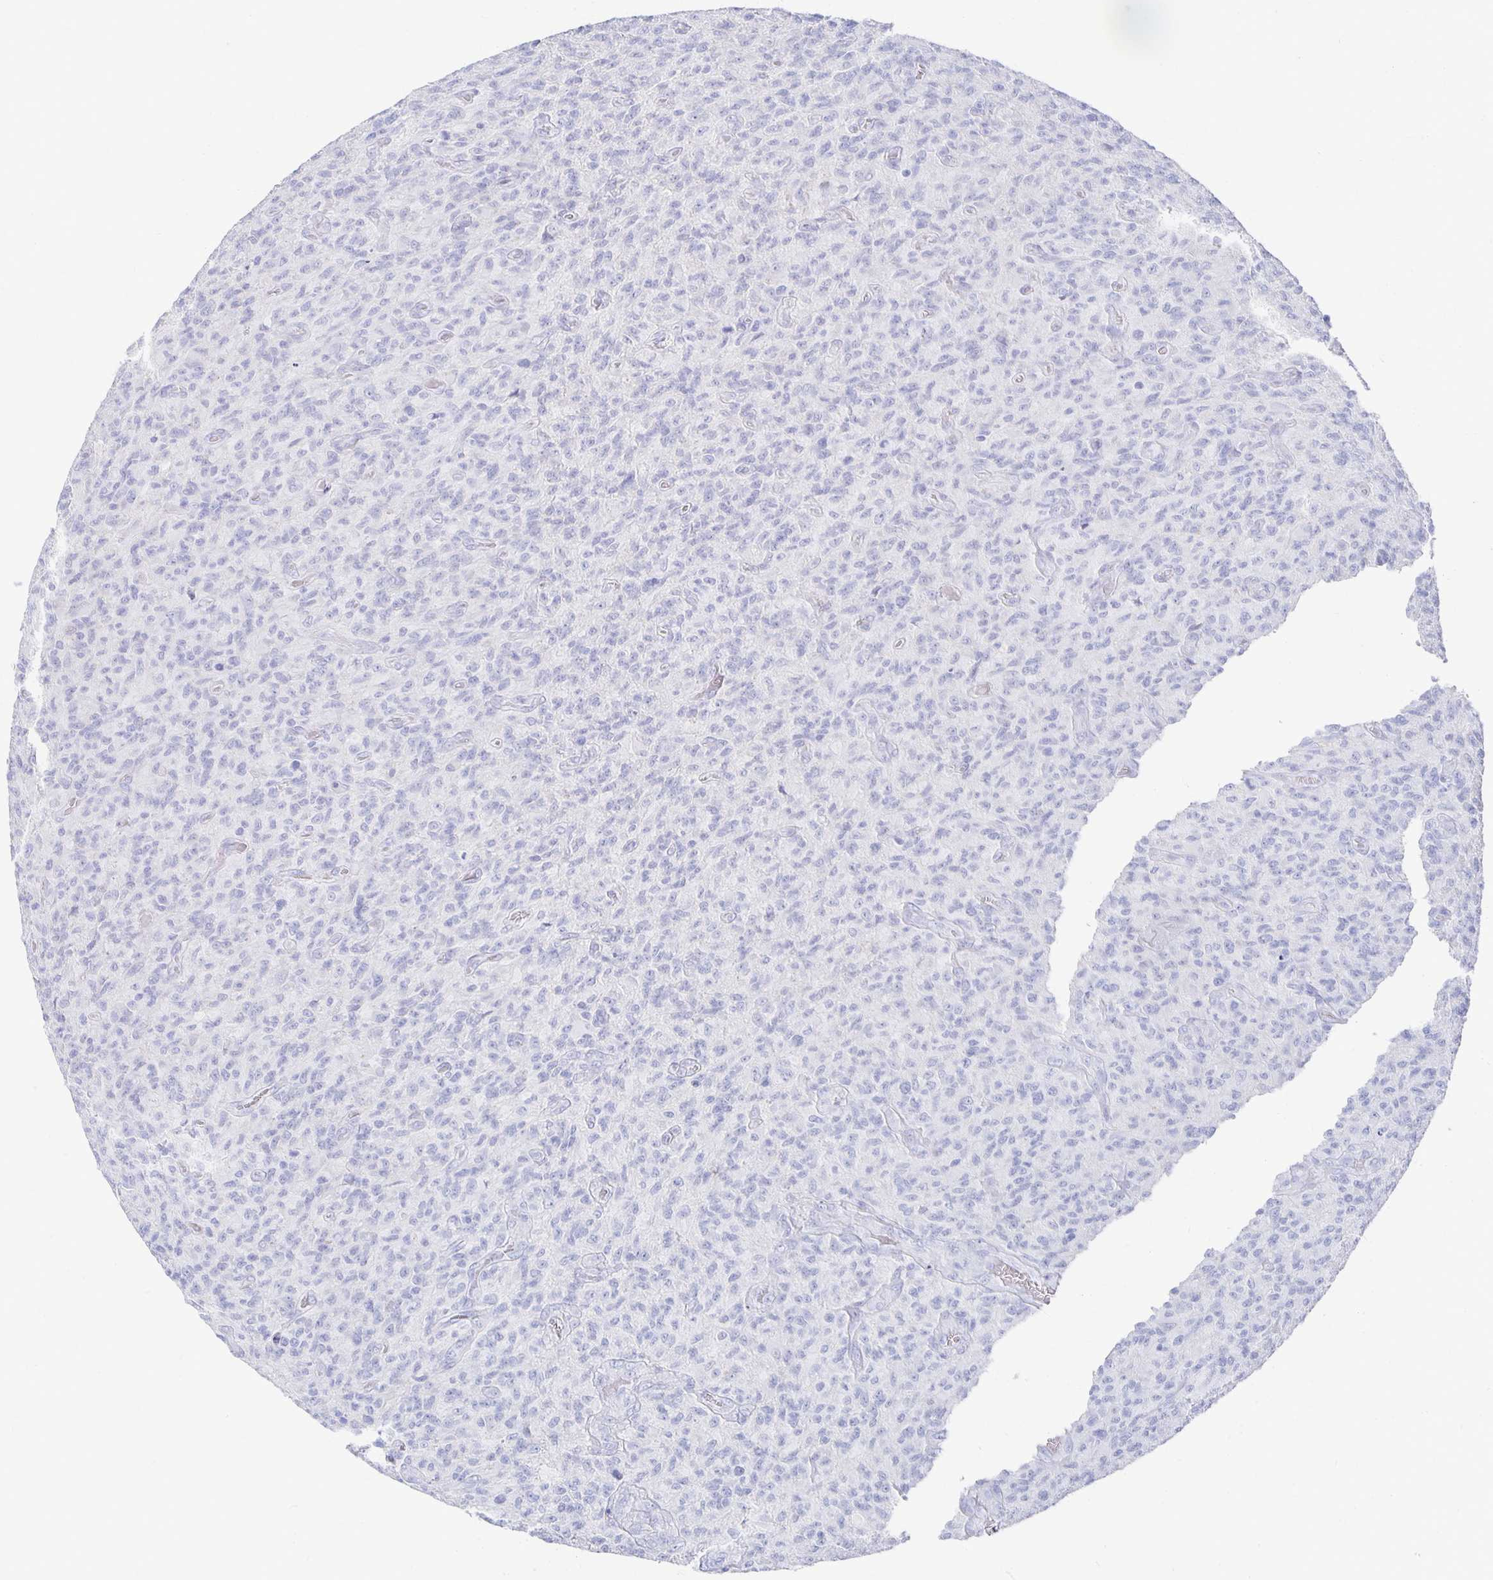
{"staining": {"intensity": "negative", "quantity": "none", "location": "none"}, "tissue": "glioma", "cell_type": "Tumor cells", "image_type": "cancer", "snomed": [{"axis": "morphology", "description": "Glioma, malignant, High grade"}, {"axis": "topography", "description": "Brain"}], "caption": "Micrograph shows no protein staining in tumor cells of malignant glioma (high-grade) tissue.", "gene": "PRDM7", "patient": {"sex": "male", "age": 61}}